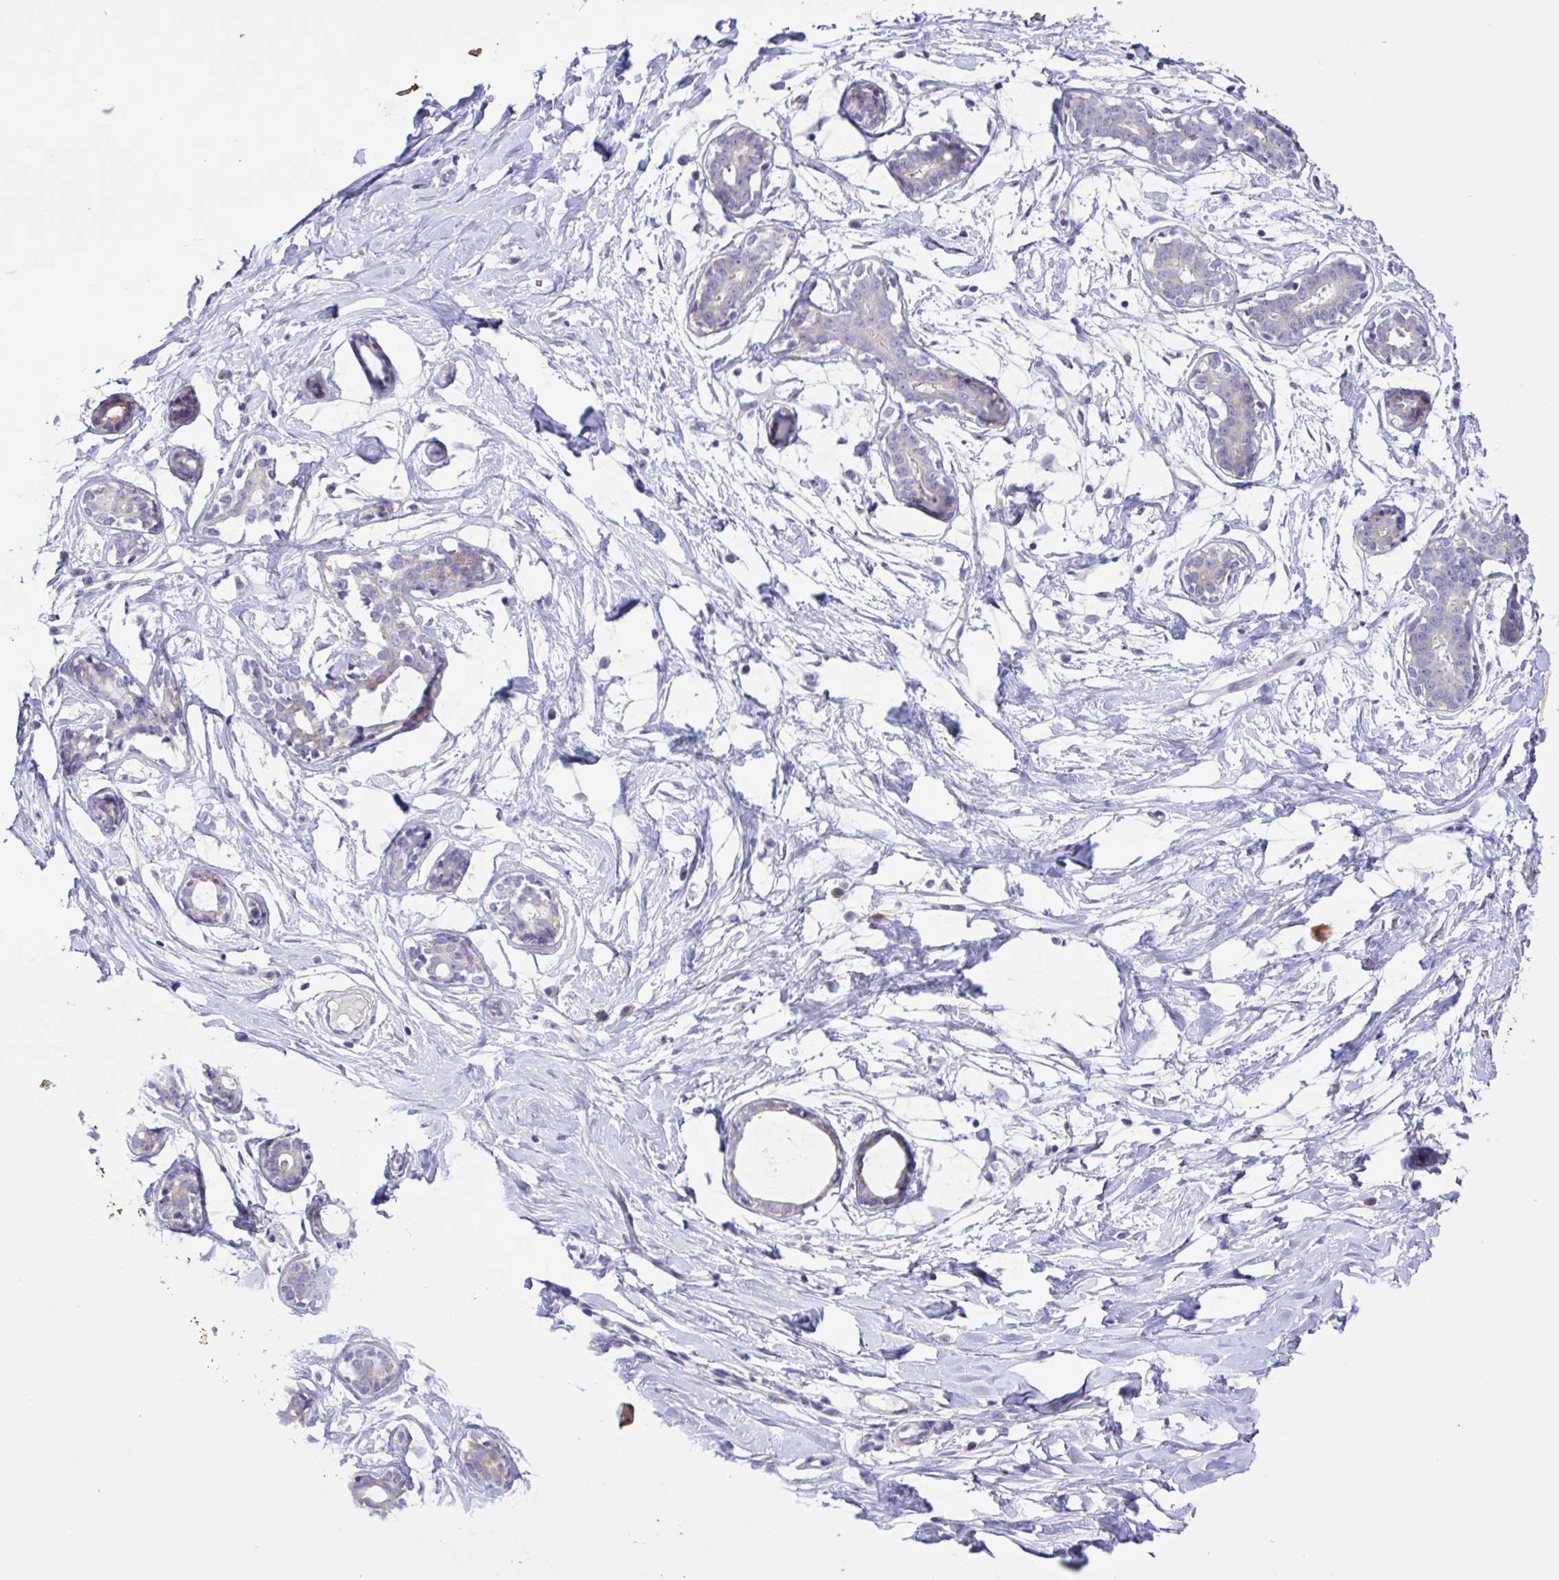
{"staining": {"intensity": "negative", "quantity": "none", "location": "none"}, "tissue": "breast", "cell_type": "Adipocytes", "image_type": "normal", "snomed": [{"axis": "morphology", "description": "Normal tissue, NOS"}, {"axis": "topography", "description": "Breast"}], "caption": "An immunohistochemistry (IHC) micrograph of unremarkable breast is shown. There is no staining in adipocytes of breast. (DAB (3,3'-diaminobenzidine) immunohistochemistry (IHC), high magnification).", "gene": "DSC3", "patient": {"sex": "female", "age": 27}}